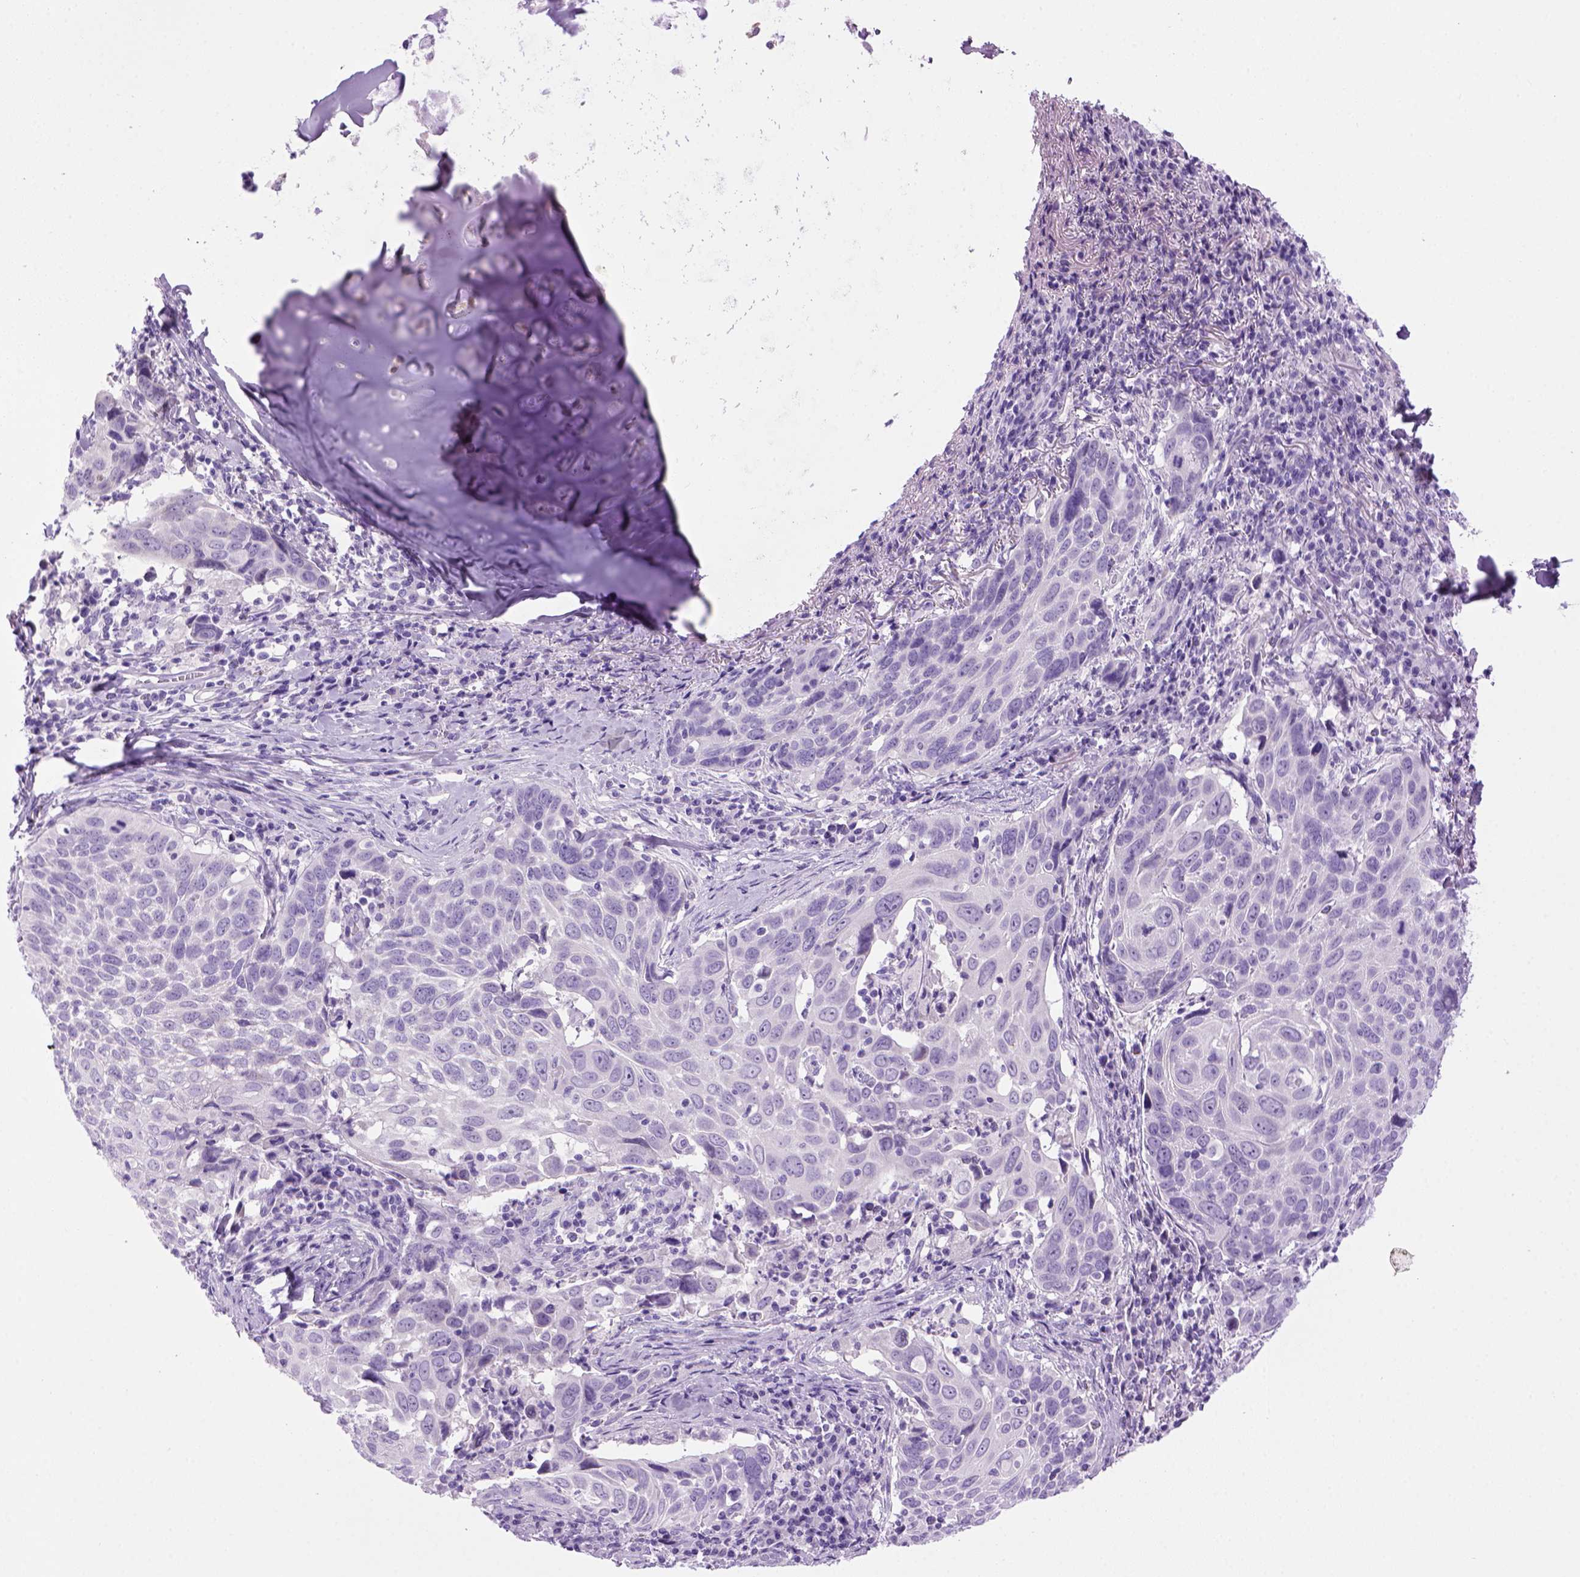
{"staining": {"intensity": "negative", "quantity": "none", "location": "none"}, "tissue": "lung cancer", "cell_type": "Tumor cells", "image_type": "cancer", "snomed": [{"axis": "morphology", "description": "Squamous cell carcinoma, NOS"}, {"axis": "topography", "description": "Lung"}], "caption": "The micrograph displays no significant staining in tumor cells of lung squamous cell carcinoma. (DAB (3,3'-diaminobenzidine) immunohistochemistry (IHC) visualized using brightfield microscopy, high magnification).", "gene": "SGCG", "patient": {"sex": "male", "age": 57}}